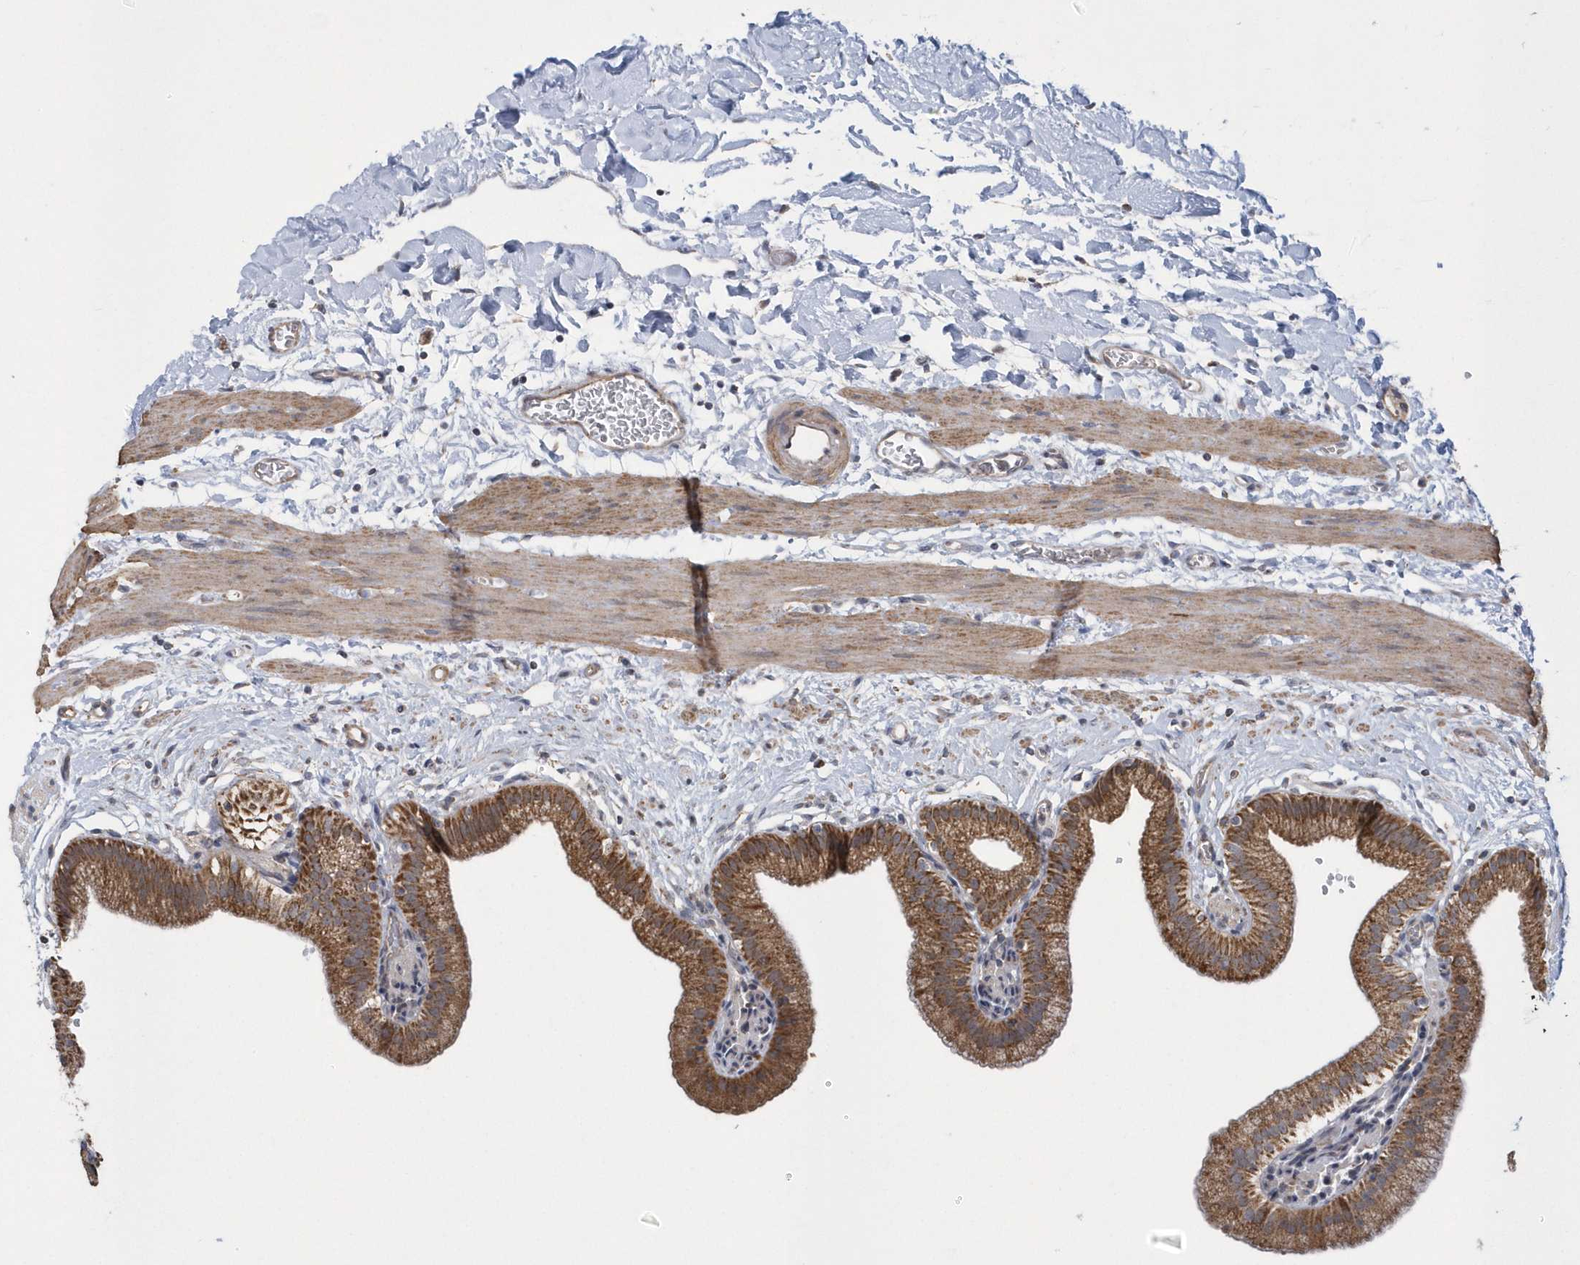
{"staining": {"intensity": "strong", "quantity": ">75%", "location": "cytoplasmic/membranous"}, "tissue": "gallbladder", "cell_type": "Glandular cells", "image_type": "normal", "snomed": [{"axis": "morphology", "description": "Normal tissue, NOS"}, {"axis": "topography", "description": "Gallbladder"}], "caption": "Human gallbladder stained with a brown dye reveals strong cytoplasmic/membranous positive positivity in approximately >75% of glandular cells.", "gene": "SLX9", "patient": {"sex": "male", "age": 55}}